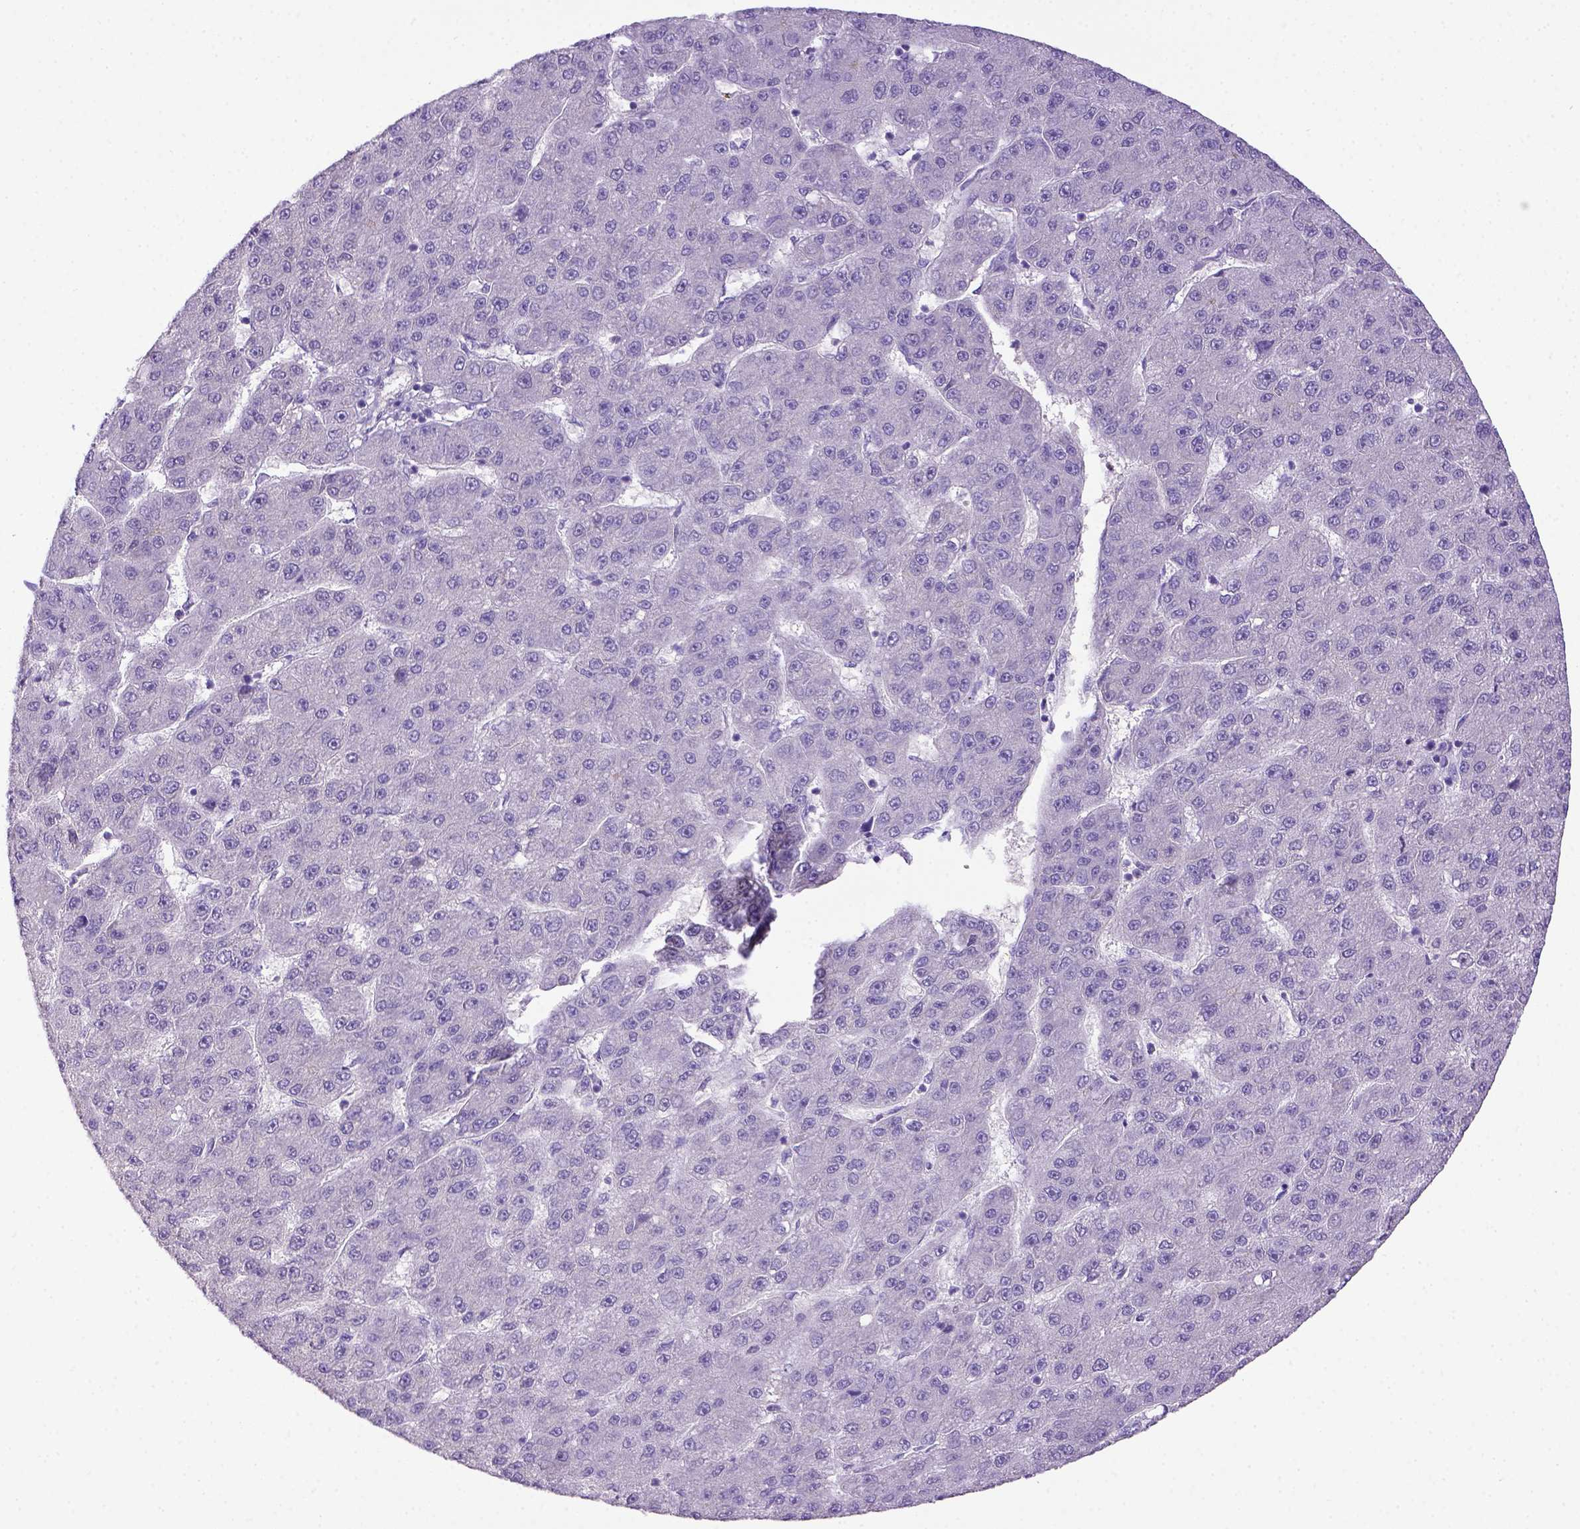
{"staining": {"intensity": "negative", "quantity": "none", "location": "none"}, "tissue": "liver cancer", "cell_type": "Tumor cells", "image_type": "cancer", "snomed": [{"axis": "morphology", "description": "Carcinoma, Hepatocellular, NOS"}, {"axis": "topography", "description": "Liver"}], "caption": "DAB immunohistochemical staining of human liver cancer demonstrates no significant expression in tumor cells.", "gene": "ITIH4", "patient": {"sex": "male", "age": 67}}